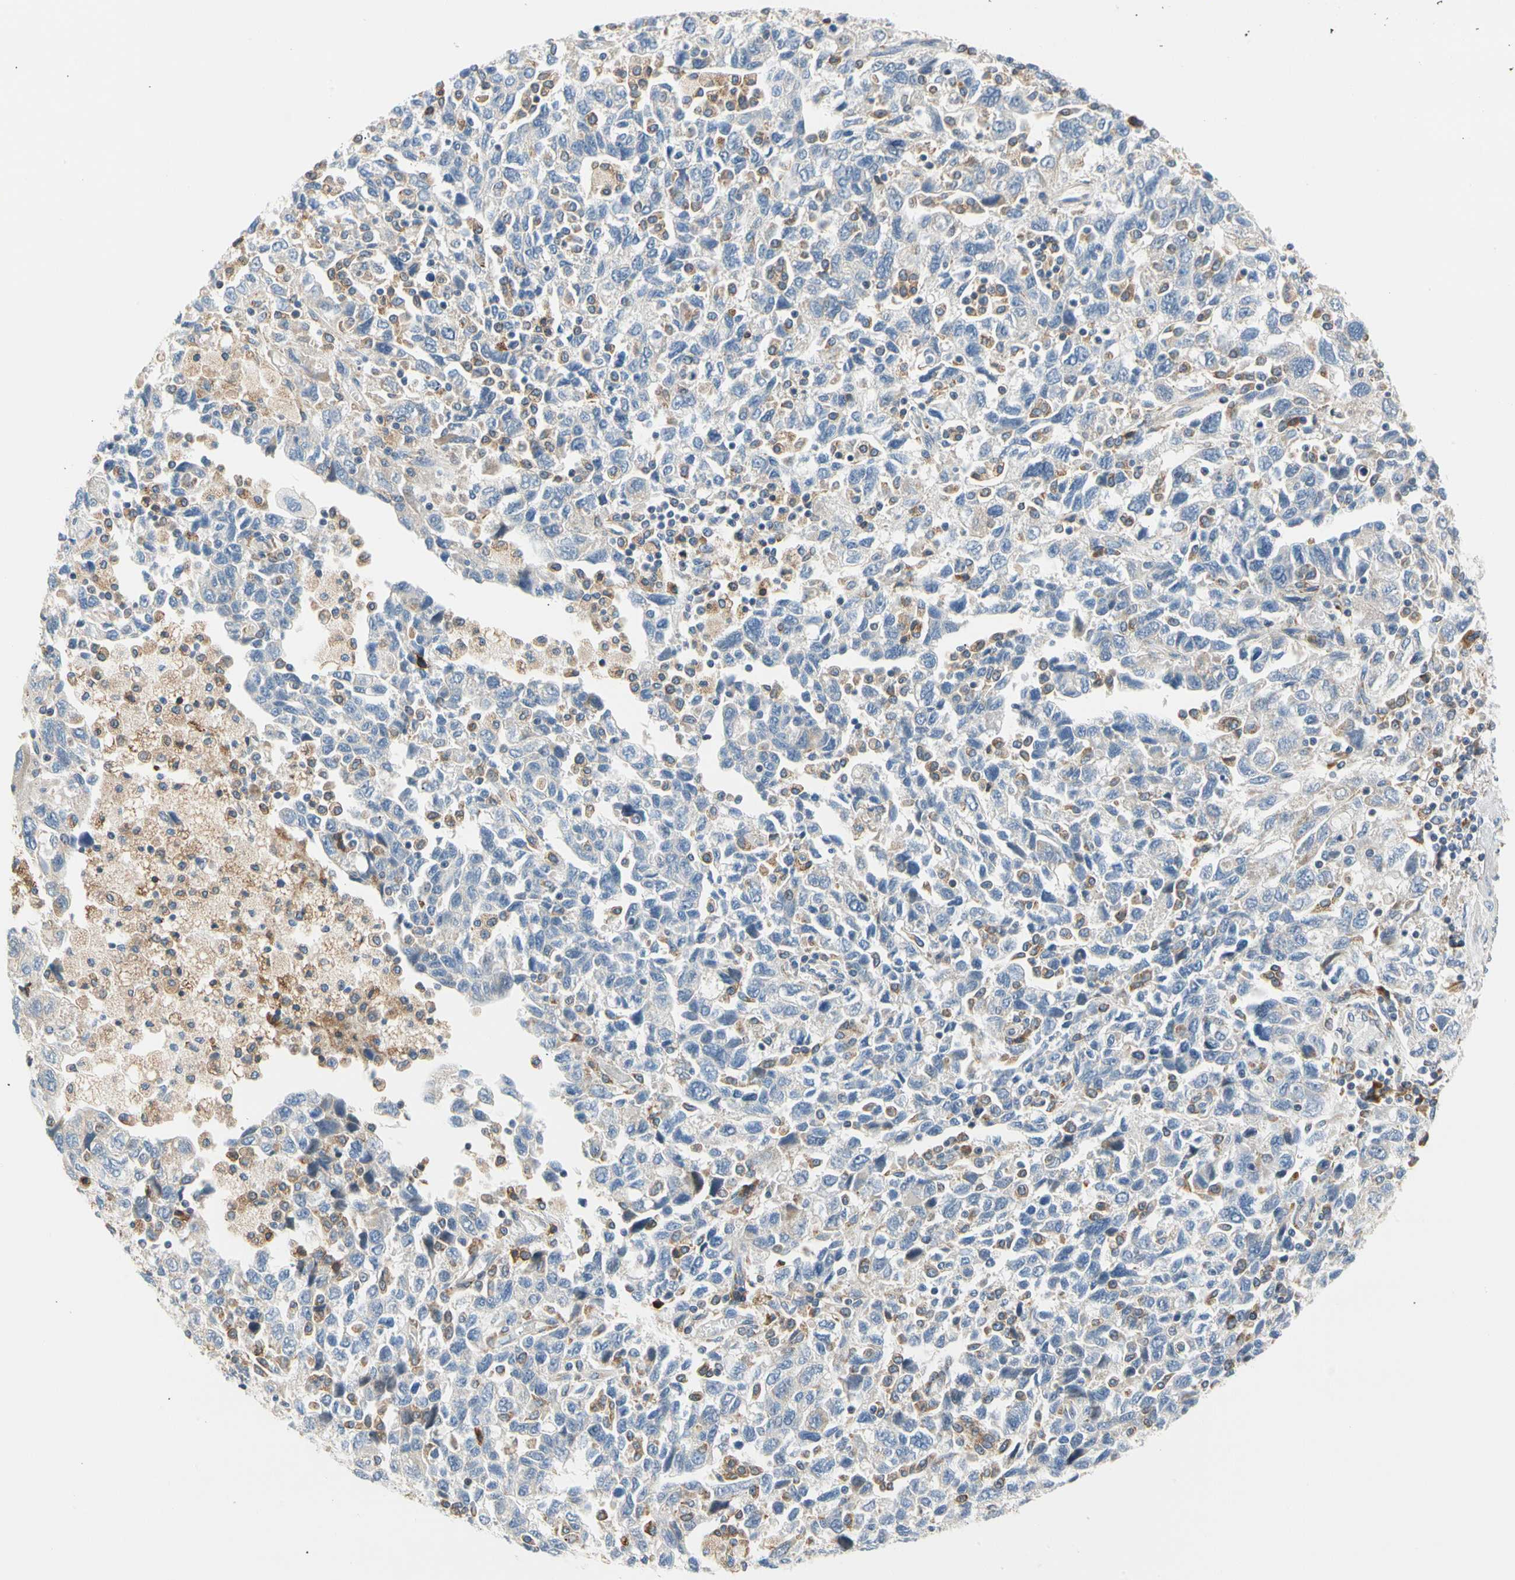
{"staining": {"intensity": "weak", "quantity": "<25%", "location": "cytoplasmic/membranous"}, "tissue": "ovarian cancer", "cell_type": "Tumor cells", "image_type": "cancer", "snomed": [{"axis": "morphology", "description": "Carcinoma, NOS"}, {"axis": "morphology", "description": "Cystadenocarcinoma, serous, NOS"}, {"axis": "topography", "description": "Ovary"}], "caption": "Immunohistochemistry image of carcinoma (ovarian) stained for a protein (brown), which displays no expression in tumor cells. The staining is performed using DAB (3,3'-diaminobenzidine) brown chromogen with nuclei counter-stained in using hematoxylin.", "gene": "STXBP1", "patient": {"sex": "female", "age": 69}}